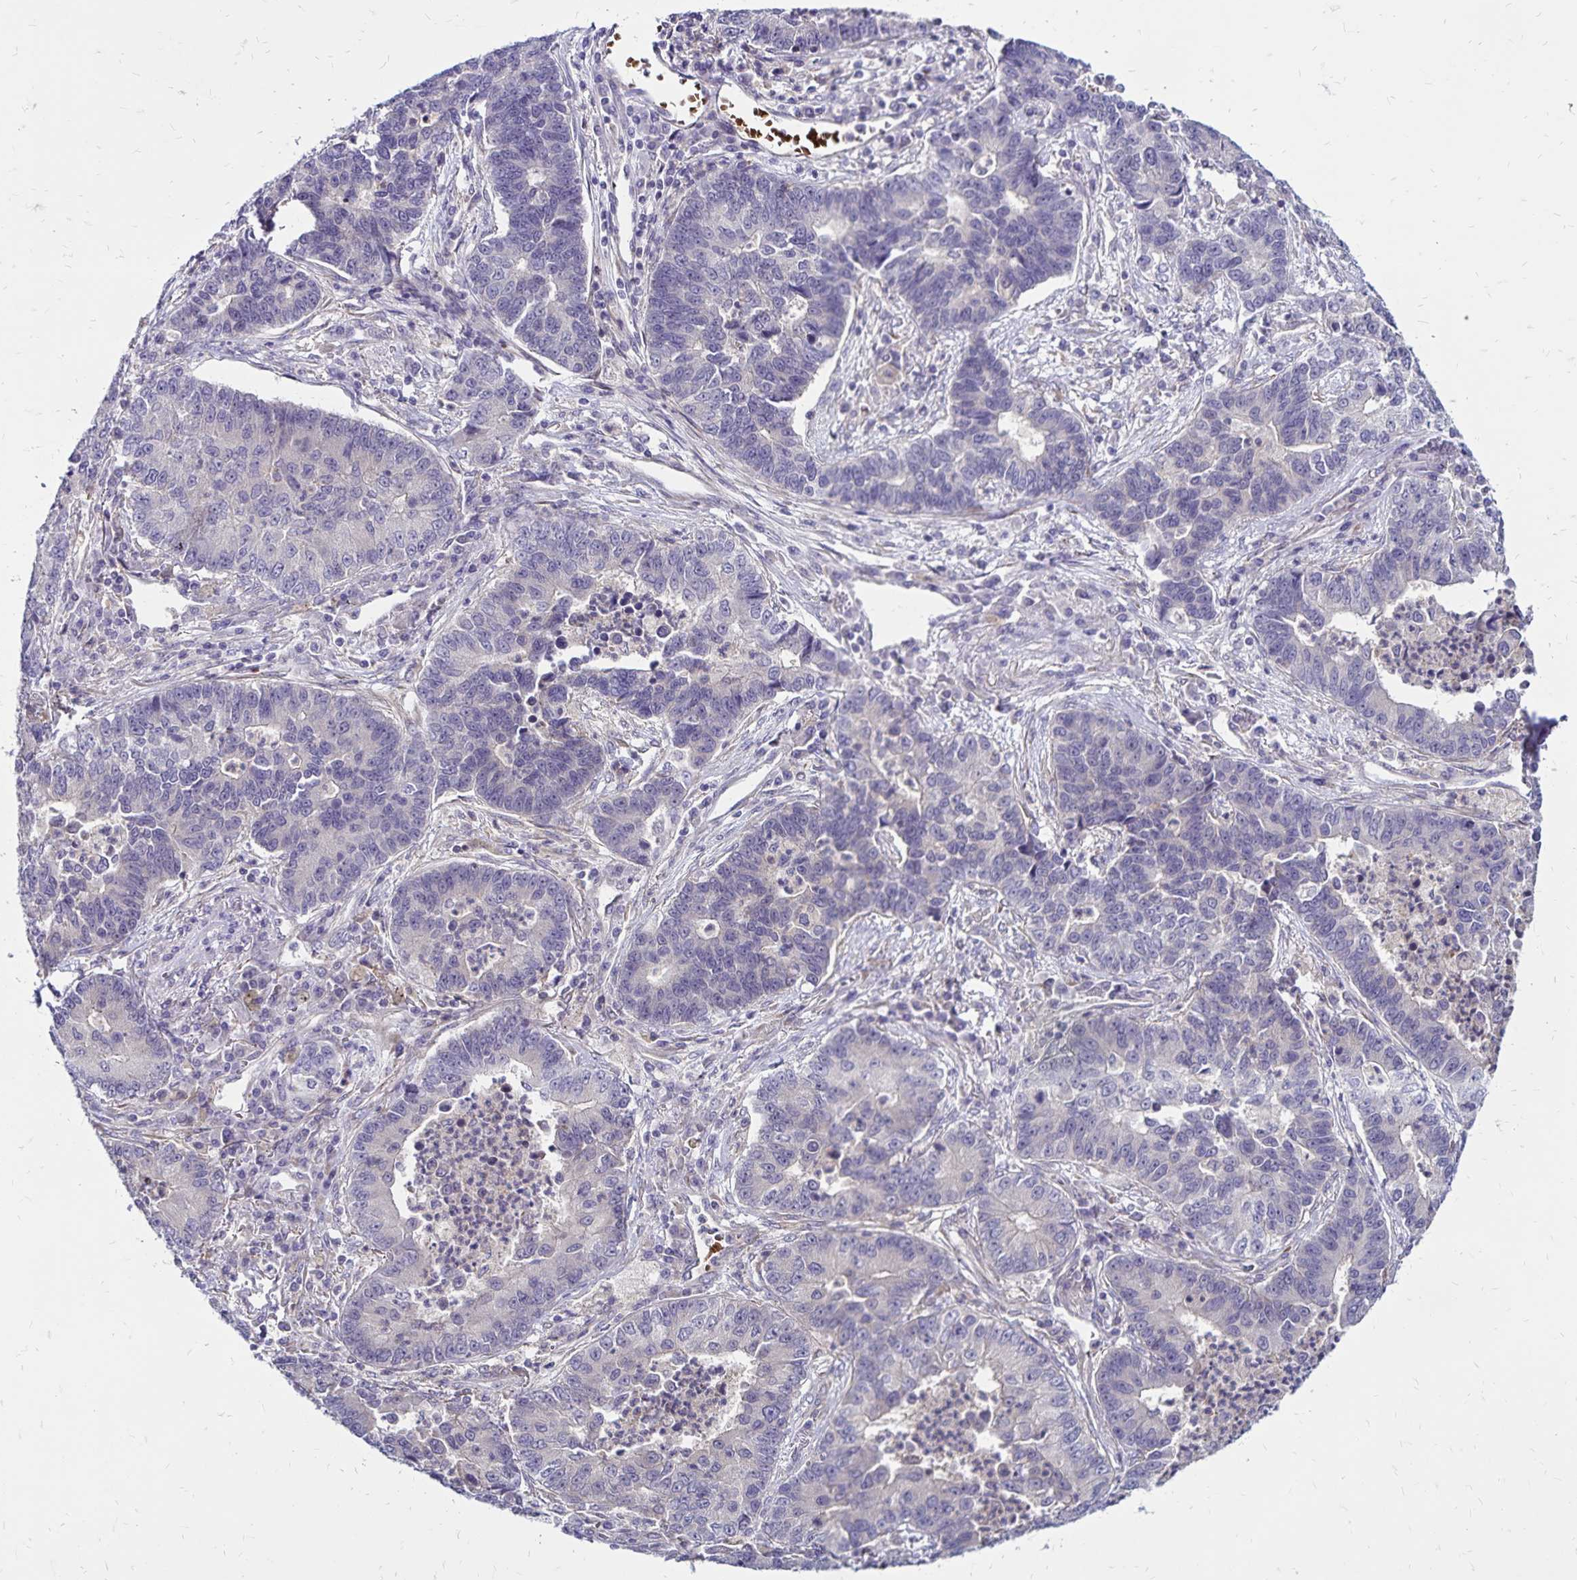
{"staining": {"intensity": "negative", "quantity": "none", "location": "none"}, "tissue": "lung cancer", "cell_type": "Tumor cells", "image_type": "cancer", "snomed": [{"axis": "morphology", "description": "Adenocarcinoma, NOS"}, {"axis": "topography", "description": "Lung"}], "caption": "Lung adenocarcinoma was stained to show a protein in brown. There is no significant expression in tumor cells.", "gene": "FSD1", "patient": {"sex": "female", "age": 57}}